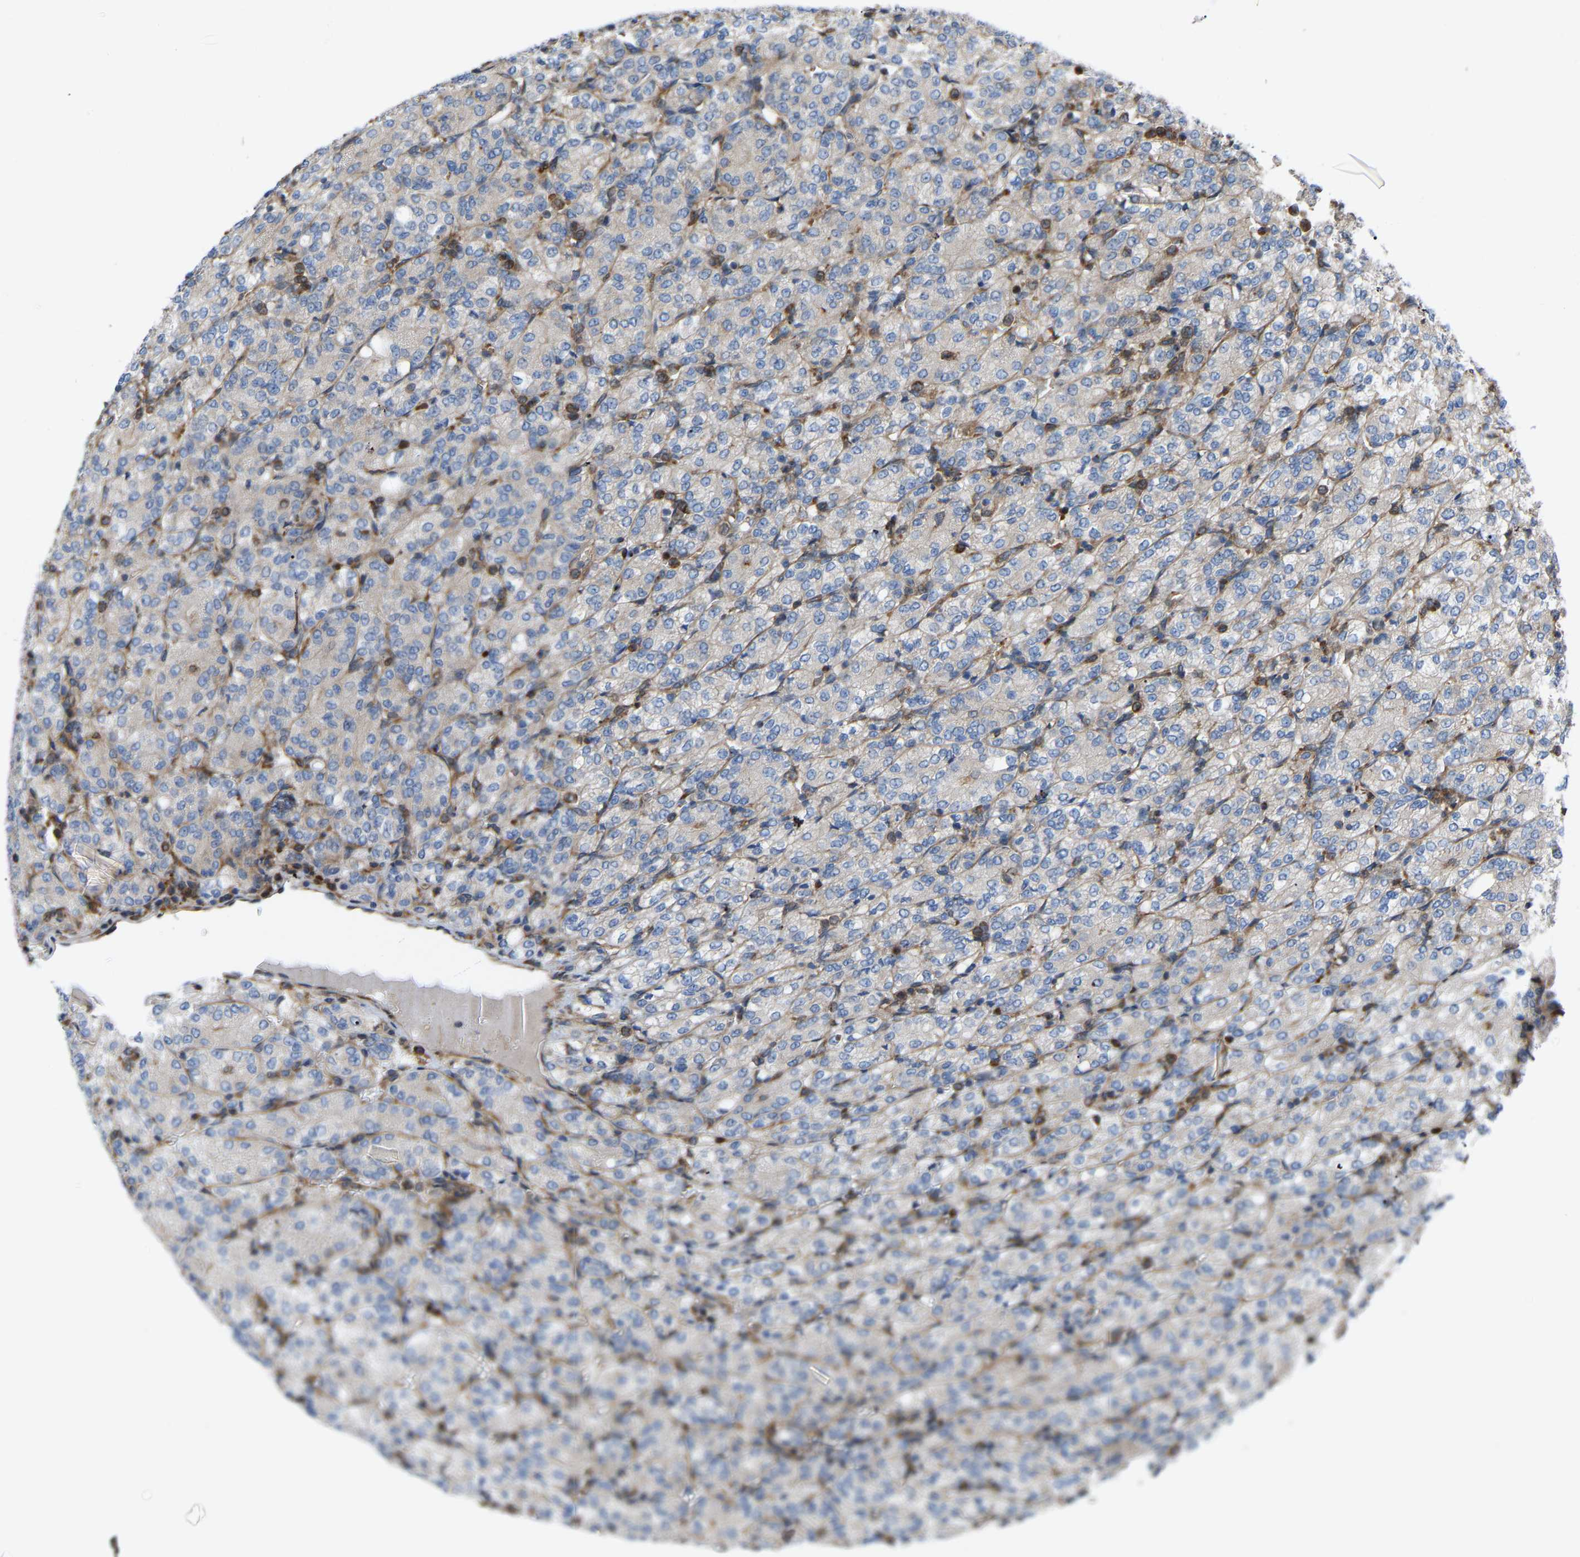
{"staining": {"intensity": "negative", "quantity": "none", "location": "none"}, "tissue": "renal cancer", "cell_type": "Tumor cells", "image_type": "cancer", "snomed": [{"axis": "morphology", "description": "Adenocarcinoma, NOS"}, {"axis": "topography", "description": "Kidney"}], "caption": "Protein analysis of renal cancer (adenocarcinoma) reveals no significant positivity in tumor cells.", "gene": "TOR1B", "patient": {"sex": "male", "age": 77}}